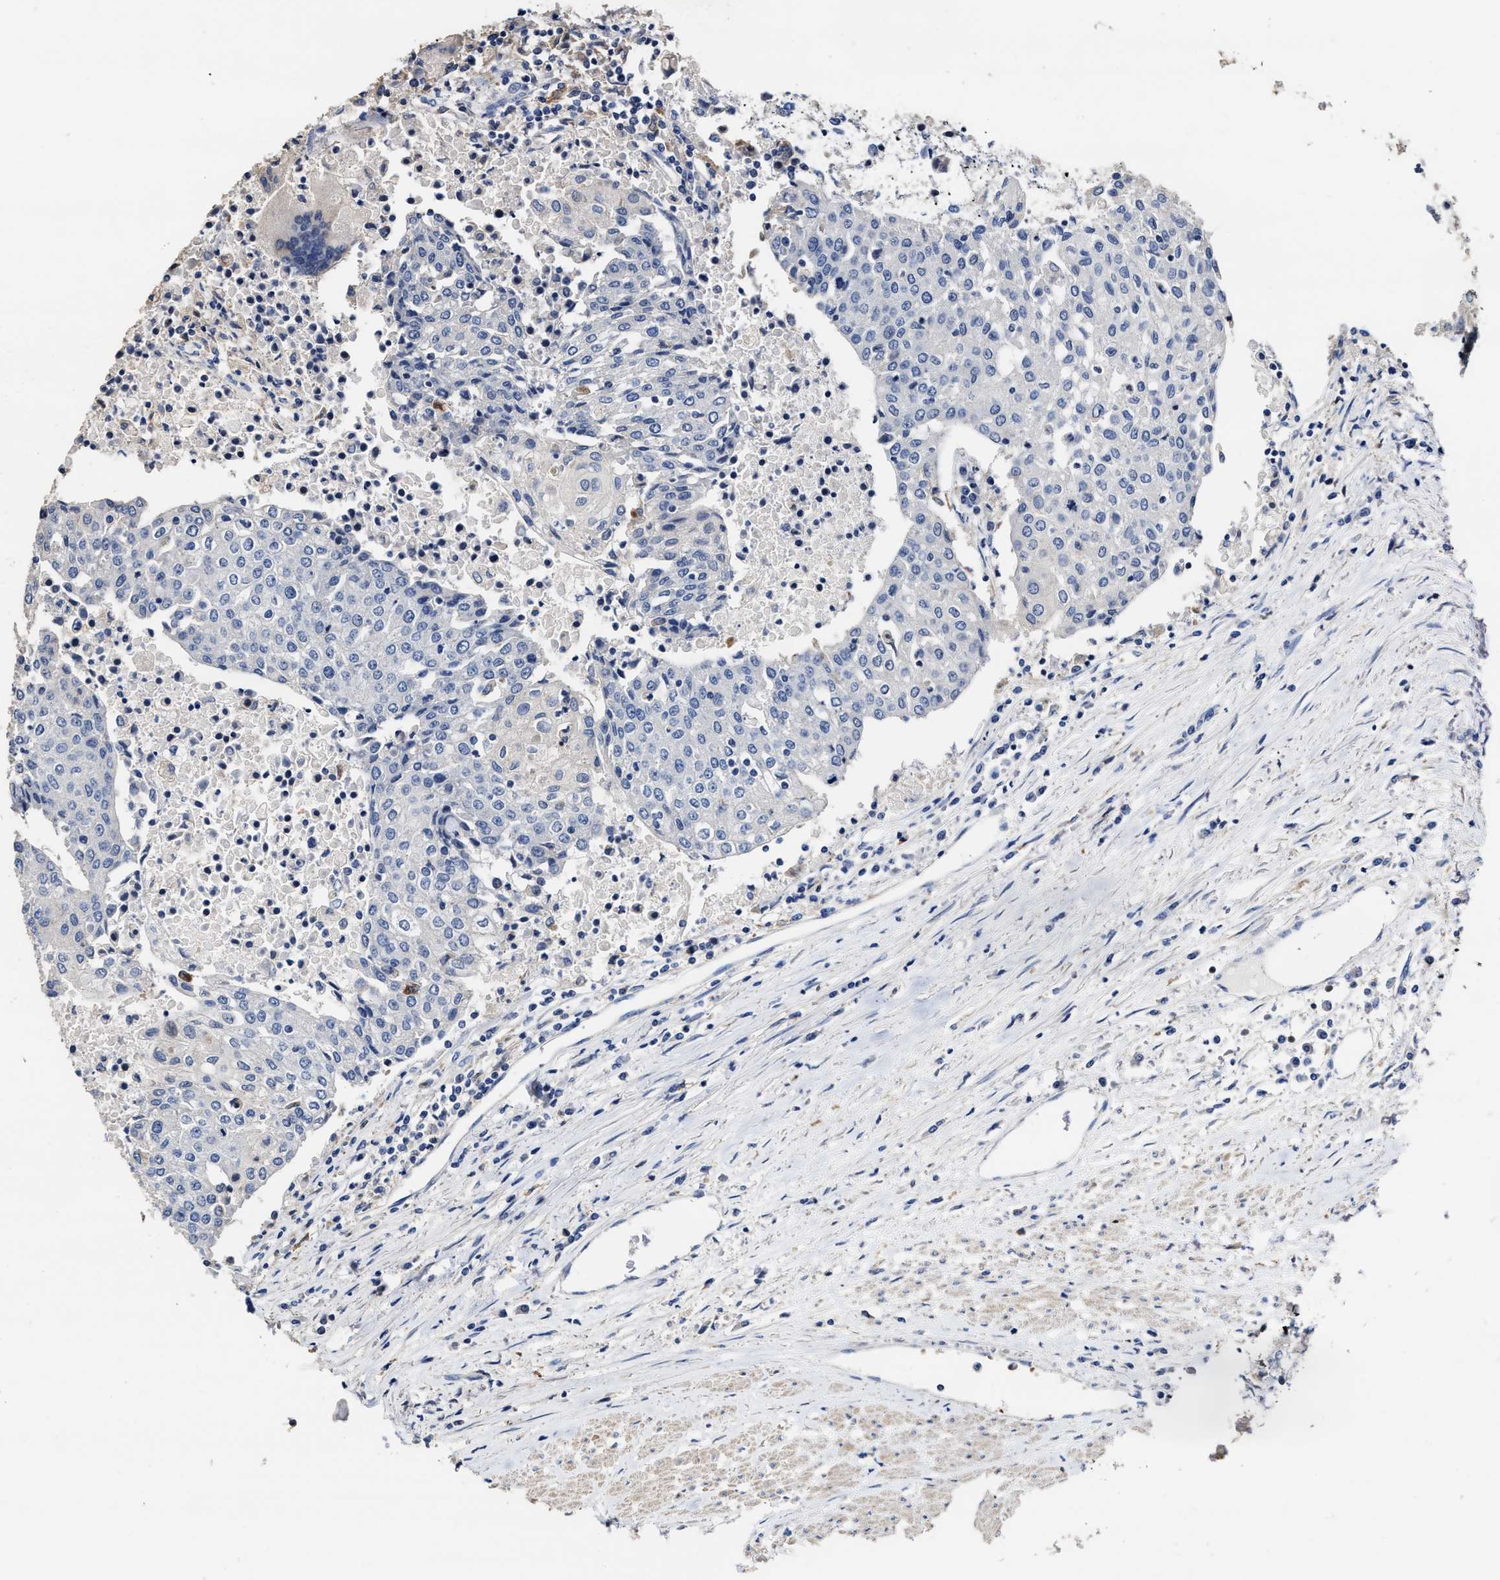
{"staining": {"intensity": "negative", "quantity": "none", "location": "none"}, "tissue": "urothelial cancer", "cell_type": "Tumor cells", "image_type": "cancer", "snomed": [{"axis": "morphology", "description": "Urothelial carcinoma, High grade"}, {"axis": "topography", "description": "Urinary bladder"}], "caption": "Tumor cells are negative for brown protein staining in high-grade urothelial carcinoma.", "gene": "ZFAT", "patient": {"sex": "female", "age": 85}}